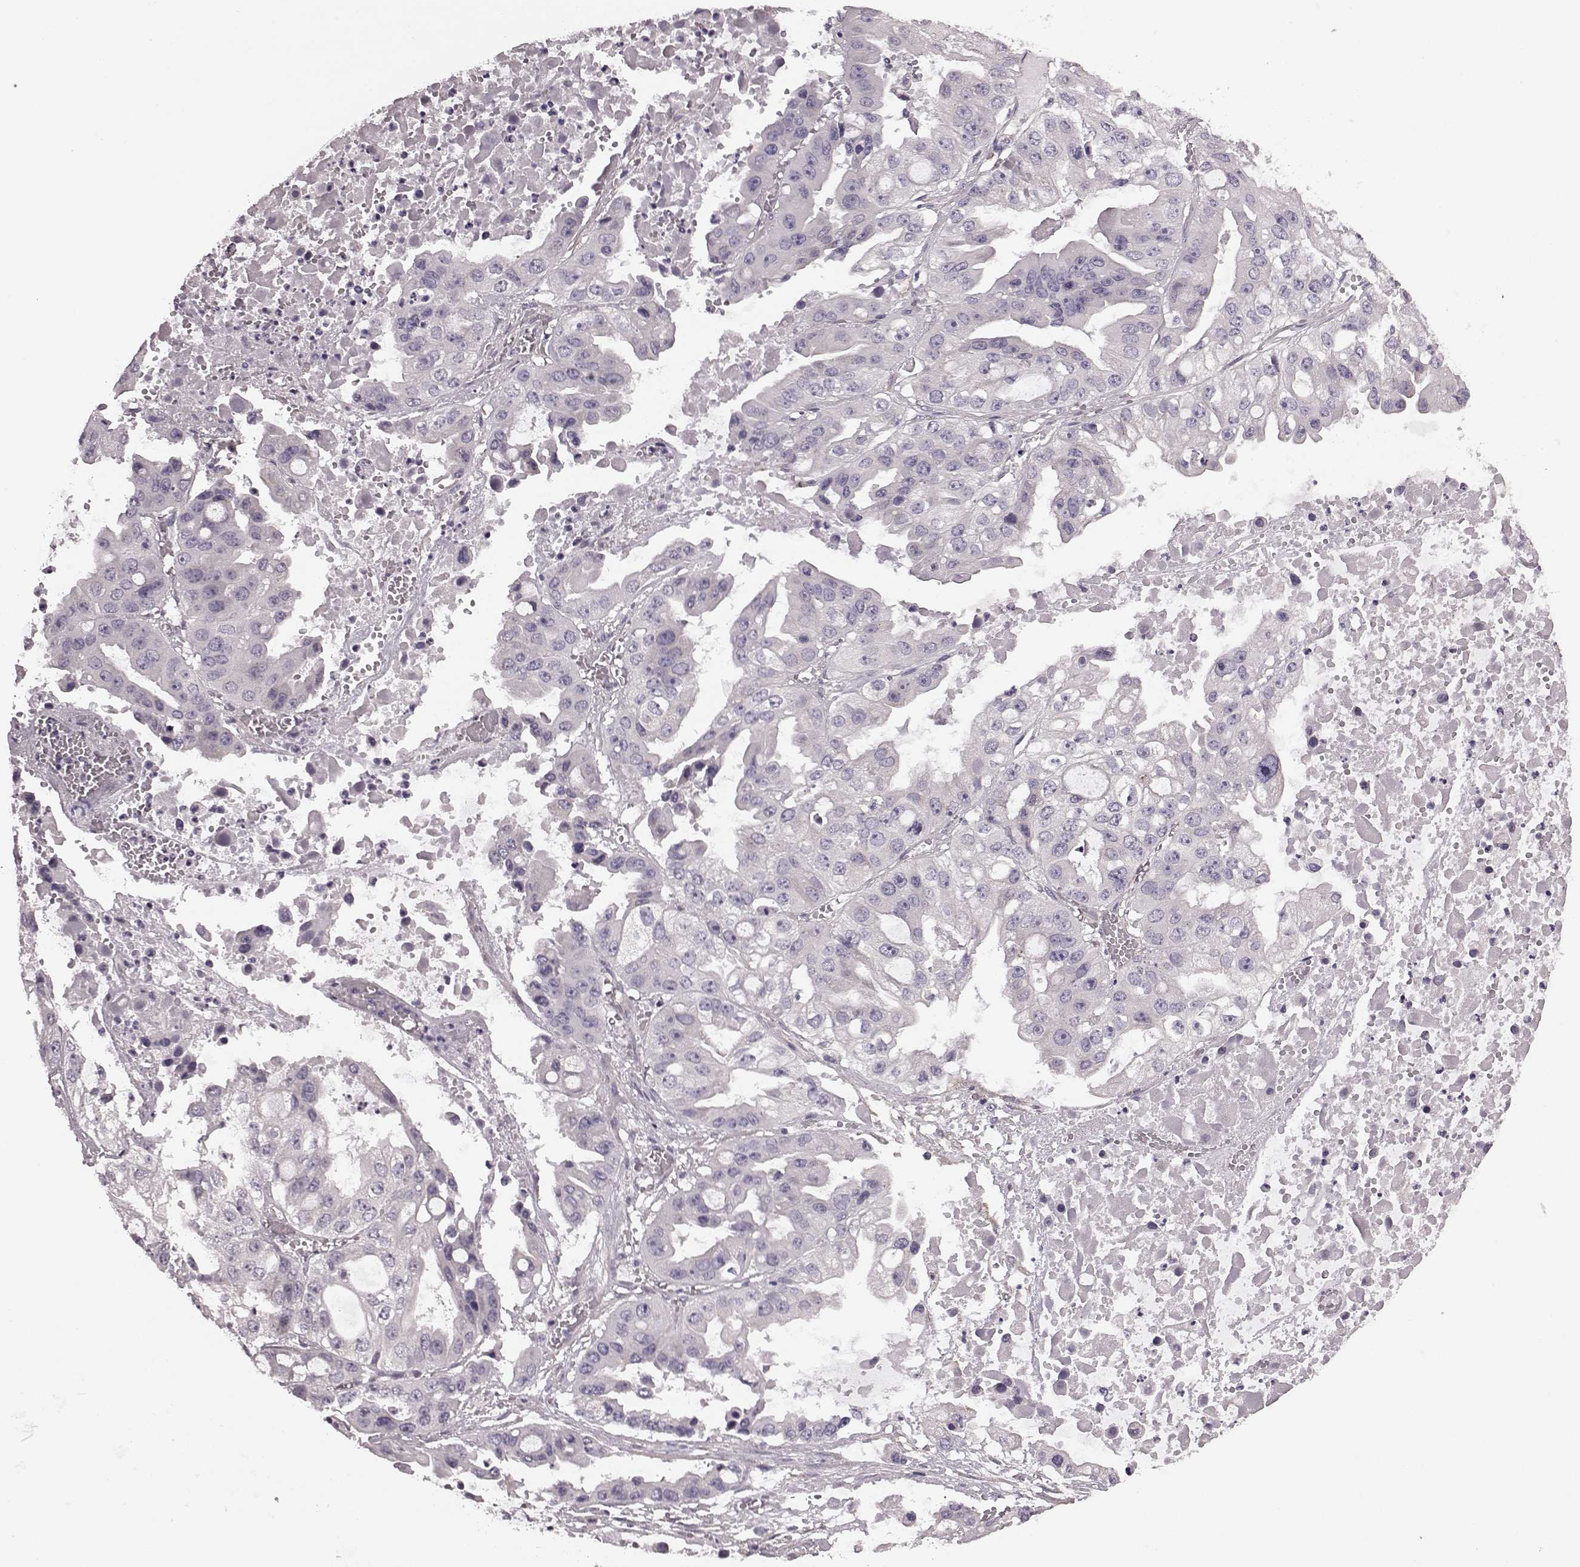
{"staining": {"intensity": "negative", "quantity": "none", "location": "none"}, "tissue": "ovarian cancer", "cell_type": "Tumor cells", "image_type": "cancer", "snomed": [{"axis": "morphology", "description": "Cystadenocarcinoma, serous, NOS"}, {"axis": "topography", "description": "Ovary"}], "caption": "There is no significant positivity in tumor cells of ovarian cancer (serous cystadenocarcinoma).", "gene": "GRK1", "patient": {"sex": "female", "age": 56}}